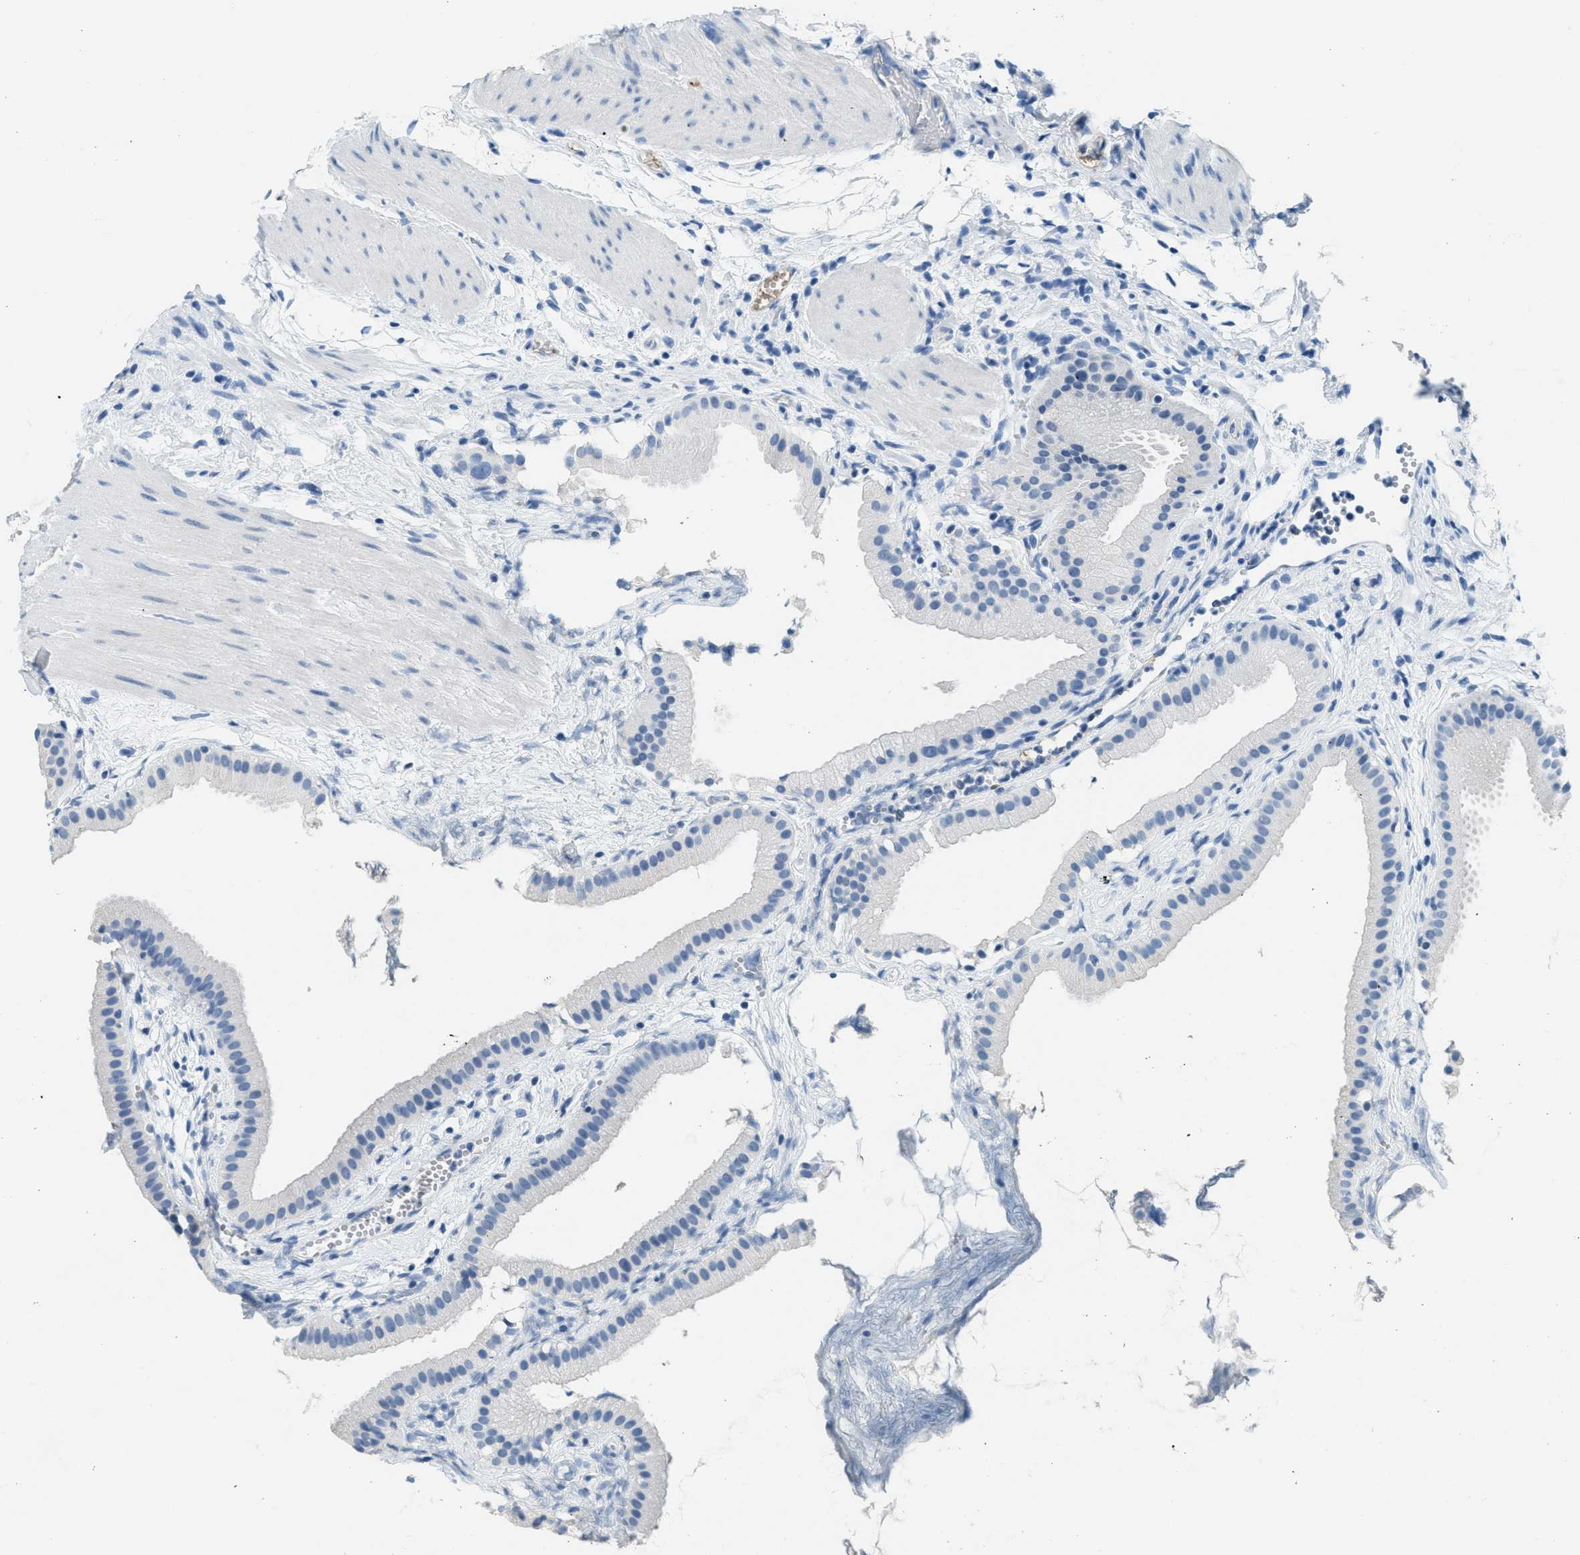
{"staining": {"intensity": "negative", "quantity": "none", "location": "none"}, "tissue": "gallbladder", "cell_type": "Glandular cells", "image_type": "normal", "snomed": [{"axis": "morphology", "description": "Normal tissue, NOS"}, {"axis": "topography", "description": "Gallbladder"}], "caption": "IHC of benign human gallbladder demonstrates no staining in glandular cells.", "gene": "A2M", "patient": {"sex": "female", "age": 64}}